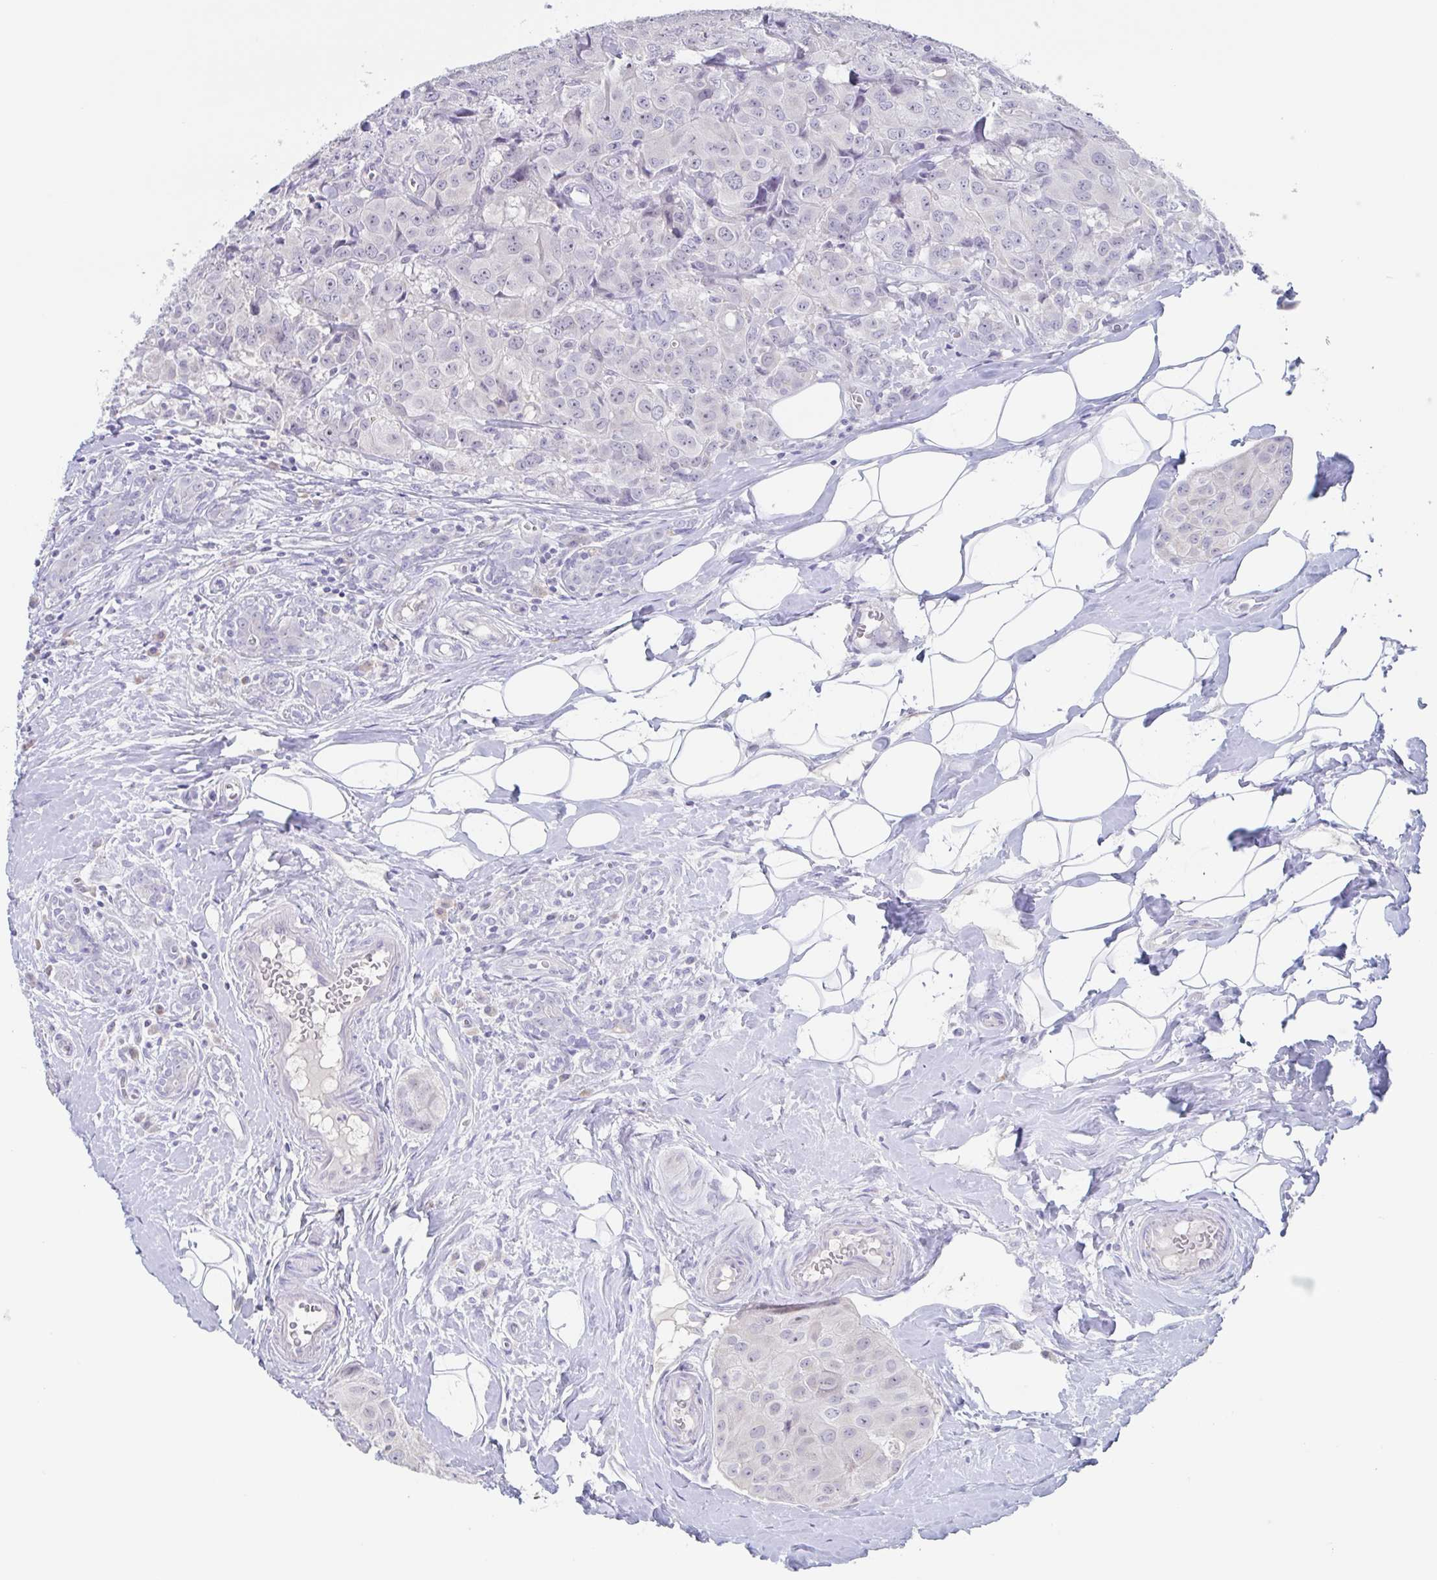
{"staining": {"intensity": "negative", "quantity": "none", "location": "none"}, "tissue": "breast cancer", "cell_type": "Tumor cells", "image_type": "cancer", "snomed": [{"axis": "morphology", "description": "Duct carcinoma"}, {"axis": "topography", "description": "Breast"}], "caption": "This is a photomicrograph of immunohistochemistry (IHC) staining of invasive ductal carcinoma (breast), which shows no staining in tumor cells.", "gene": "NOXRED1", "patient": {"sex": "female", "age": 43}}